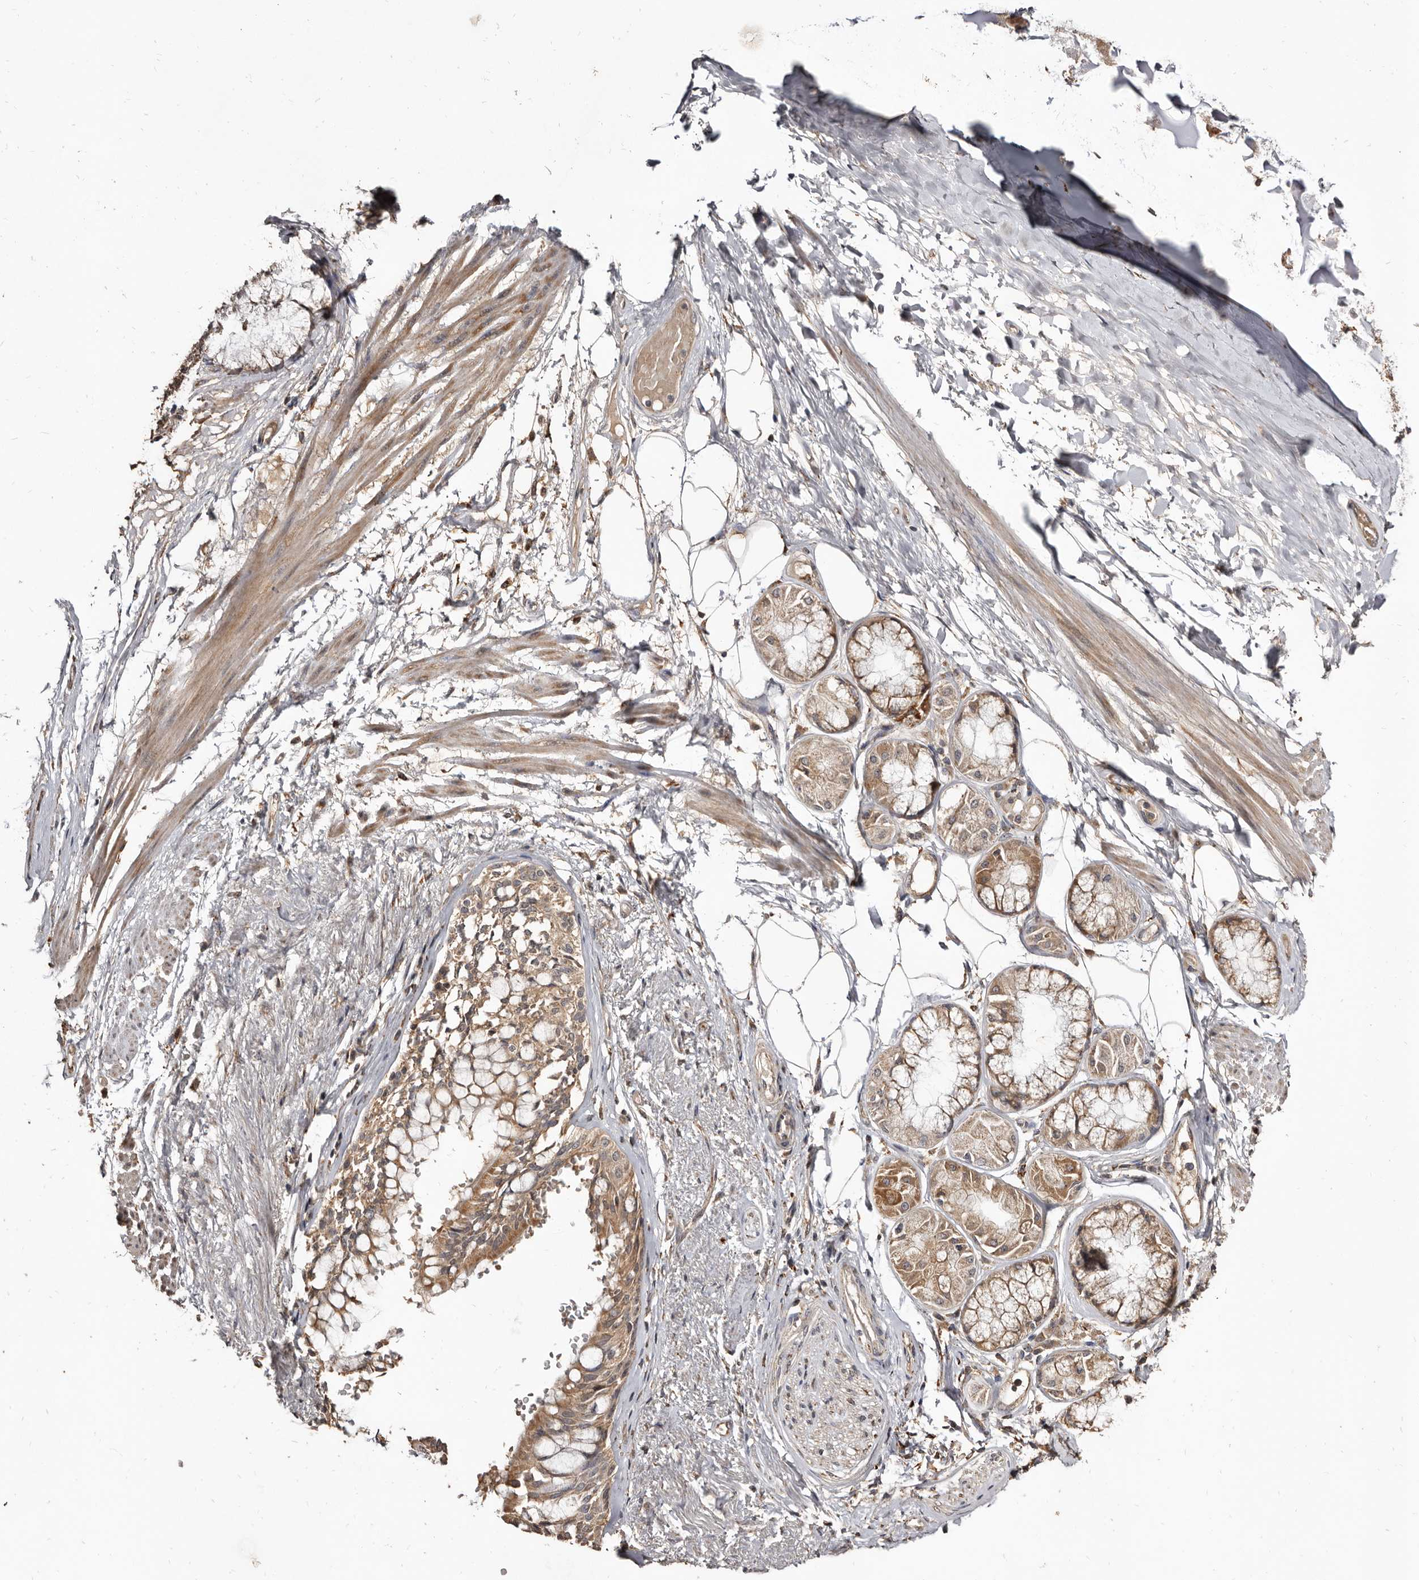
{"staining": {"intensity": "moderate", "quantity": ">75%", "location": "cytoplasmic/membranous"}, "tissue": "adipose tissue", "cell_type": "Adipocytes", "image_type": "normal", "snomed": [{"axis": "morphology", "description": "Normal tissue, NOS"}, {"axis": "topography", "description": "Bronchus"}], "caption": "An image of human adipose tissue stained for a protein reveals moderate cytoplasmic/membranous brown staining in adipocytes. (DAB (3,3'-diaminobenzidine) = brown stain, brightfield microscopy at high magnification).", "gene": "AKAP7", "patient": {"sex": "male", "age": 66}}